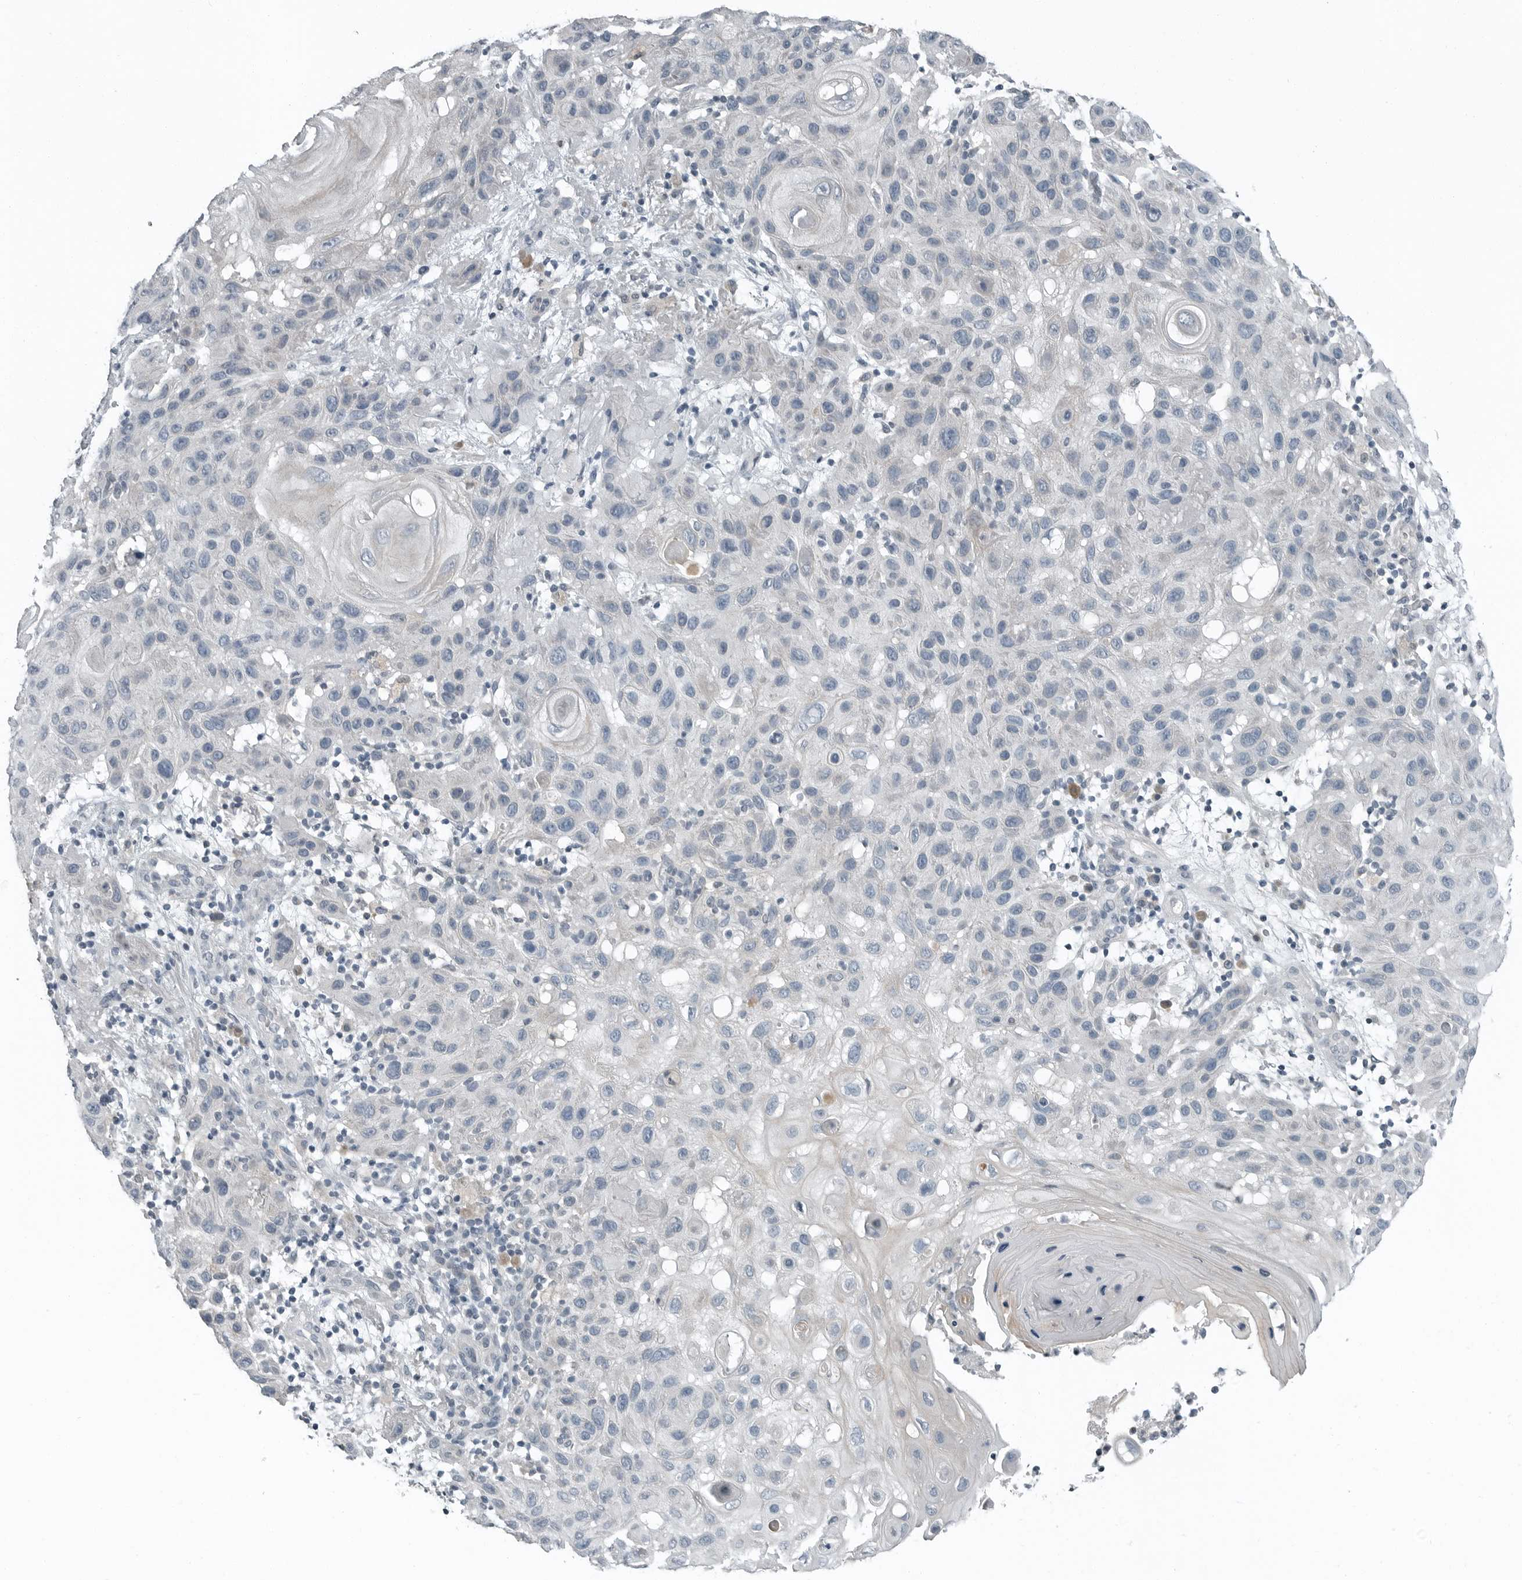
{"staining": {"intensity": "negative", "quantity": "none", "location": "none"}, "tissue": "skin cancer", "cell_type": "Tumor cells", "image_type": "cancer", "snomed": [{"axis": "morphology", "description": "Normal tissue, NOS"}, {"axis": "morphology", "description": "Squamous cell carcinoma, NOS"}, {"axis": "topography", "description": "Skin"}], "caption": "This is a micrograph of immunohistochemistry (IHC) staining of skin cancer, which shows no expression in tumor cells.", "gene": "KYAT1", "patient": {"sex": "female", "age": 96}}